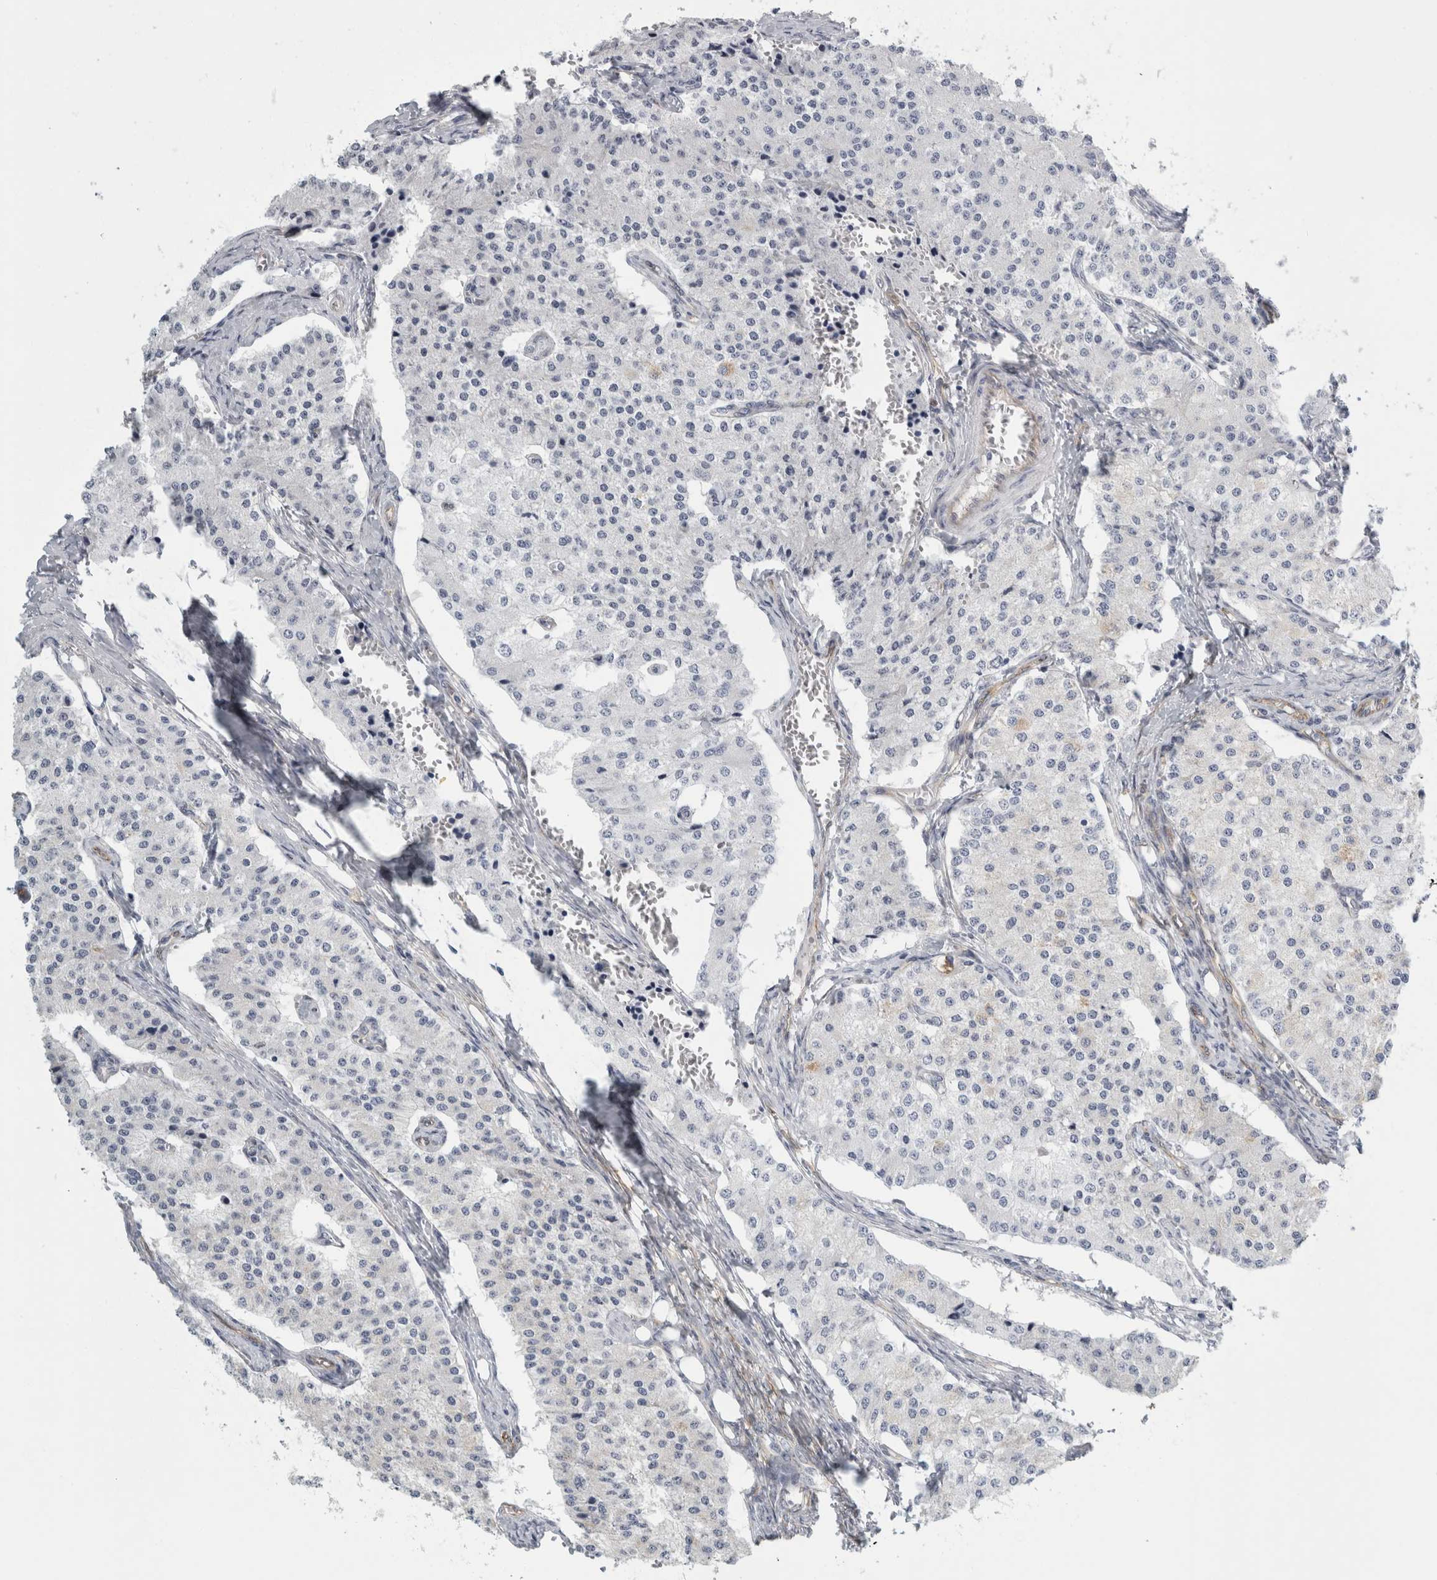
{"staining": {"intensity": "negative", "quantity": "none", "location": "none"}, "tissue": "carcinoid", "cell_type": "Tumor cells", "image_type": "cancer", "snomed": [{"axis": "morphology", "description": "Carcinoid, malignant, NOS"}, {"axis": "topography", "description": "Colon"}], "caption": "Tumor cells show no significant protein staining in carcinoid. (DAB (3,3'-diaminobenzidine) immunohistochemistry, high magnification).", "gene": "B3GNT3", "patient": {"sex": "female", "age": 52}}